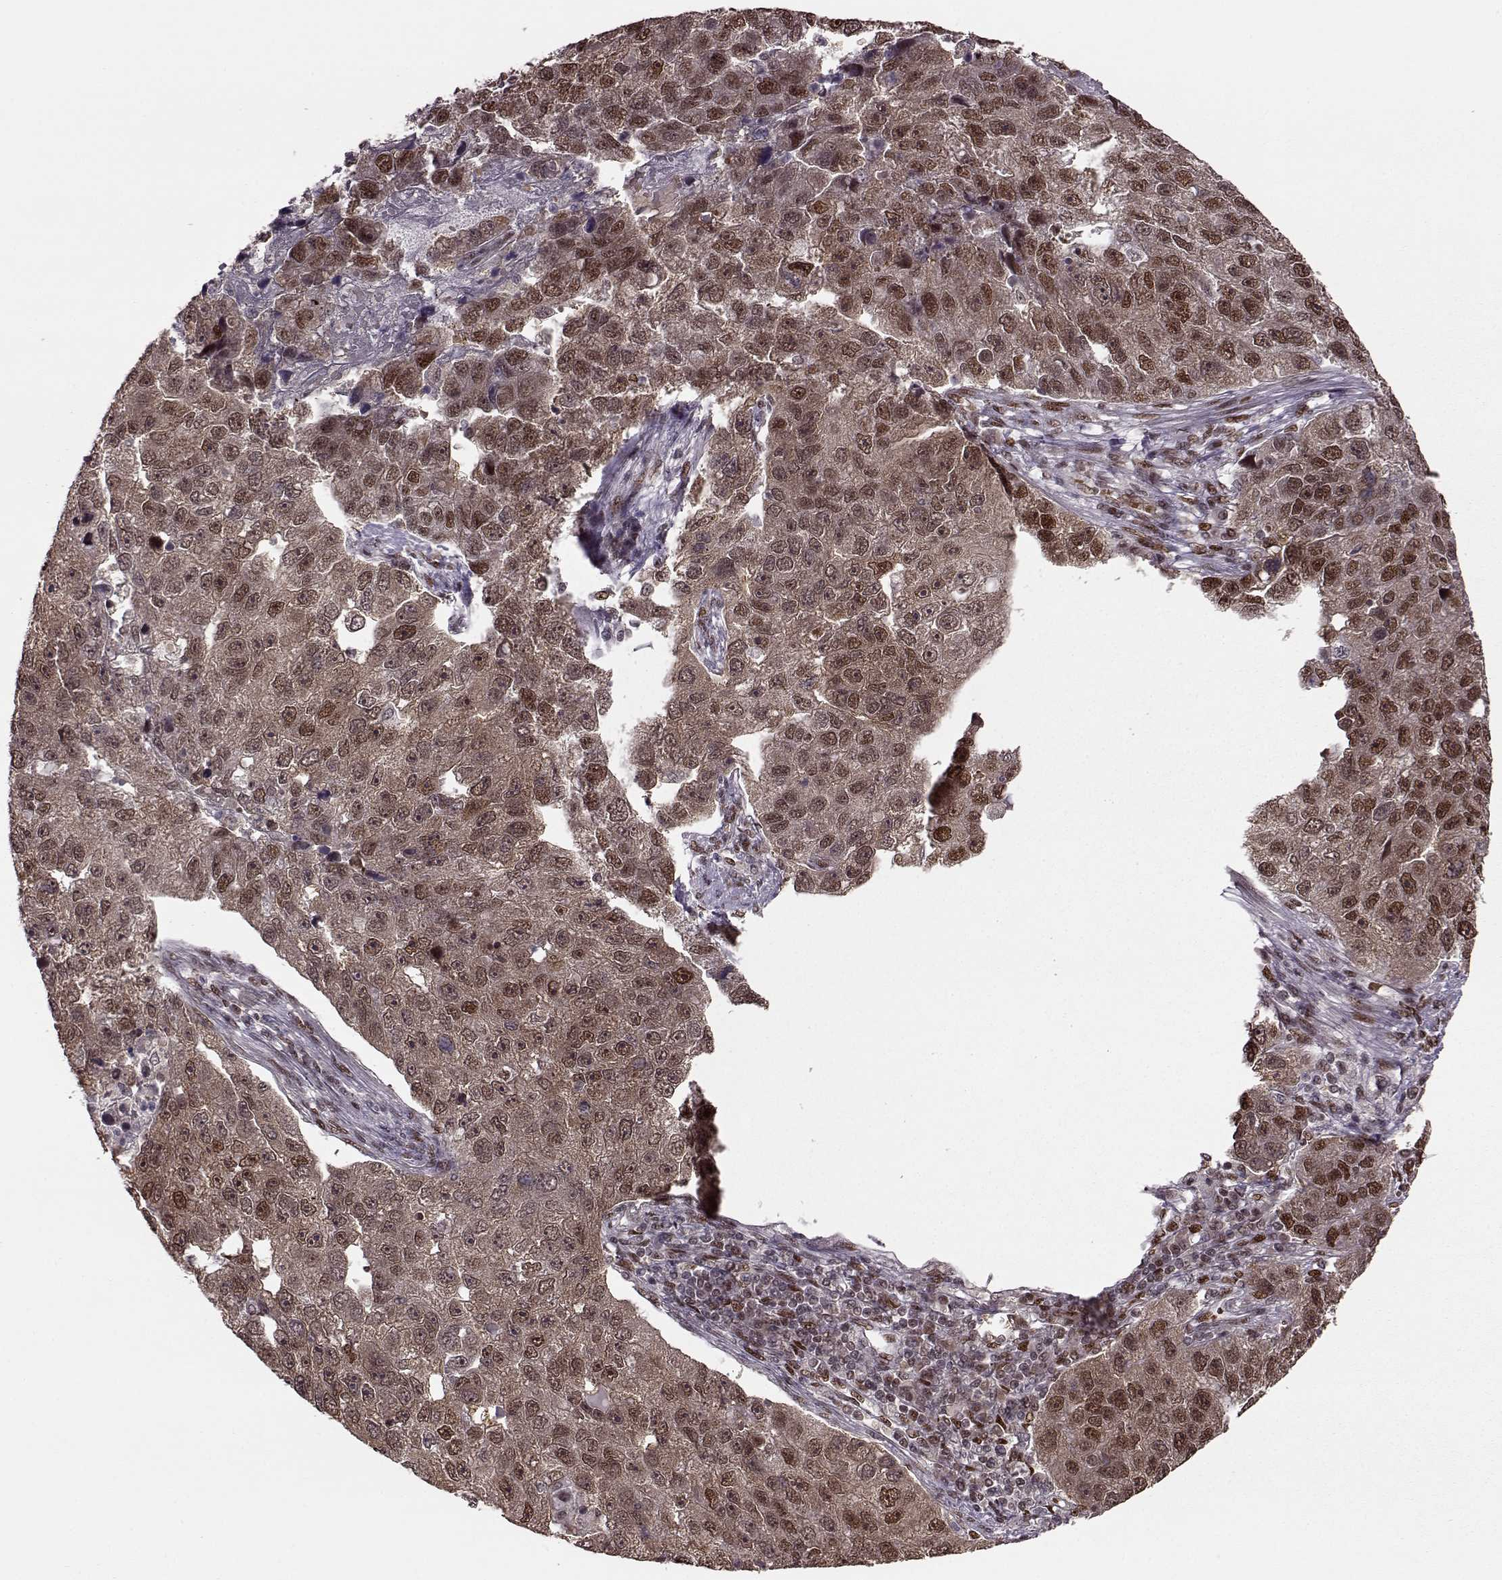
{"staining": {"intensity": "moderate", "quantity": ">75%", "location": "cytoplasmic/membranous,nuclear"}, "tissue": "pancreatic cancer", "cell_type": "Tumor cells", "image_type": "cancer", "snomed": [{"axis": "morphology", "description": "Adenocarcinoma, NOS"}, {"axis": "topography", "description": "Pancreas"}], "caption": "Immunohistochemistry (DAB) staining of human pancreatic cancer (adenocarcinoma) displays moderate cytoplasmic/membranous and nuclear protein positivity in approximately >75% of tumor cells. The protein of interest is stained brown, and the nuclei are stained in blue (DAB (3,3'-diaminobenzidine) IHC with brightfield microscopy, high magnification).", "gene": "FTO", "patient": {"sex": "female", "age": 61}}